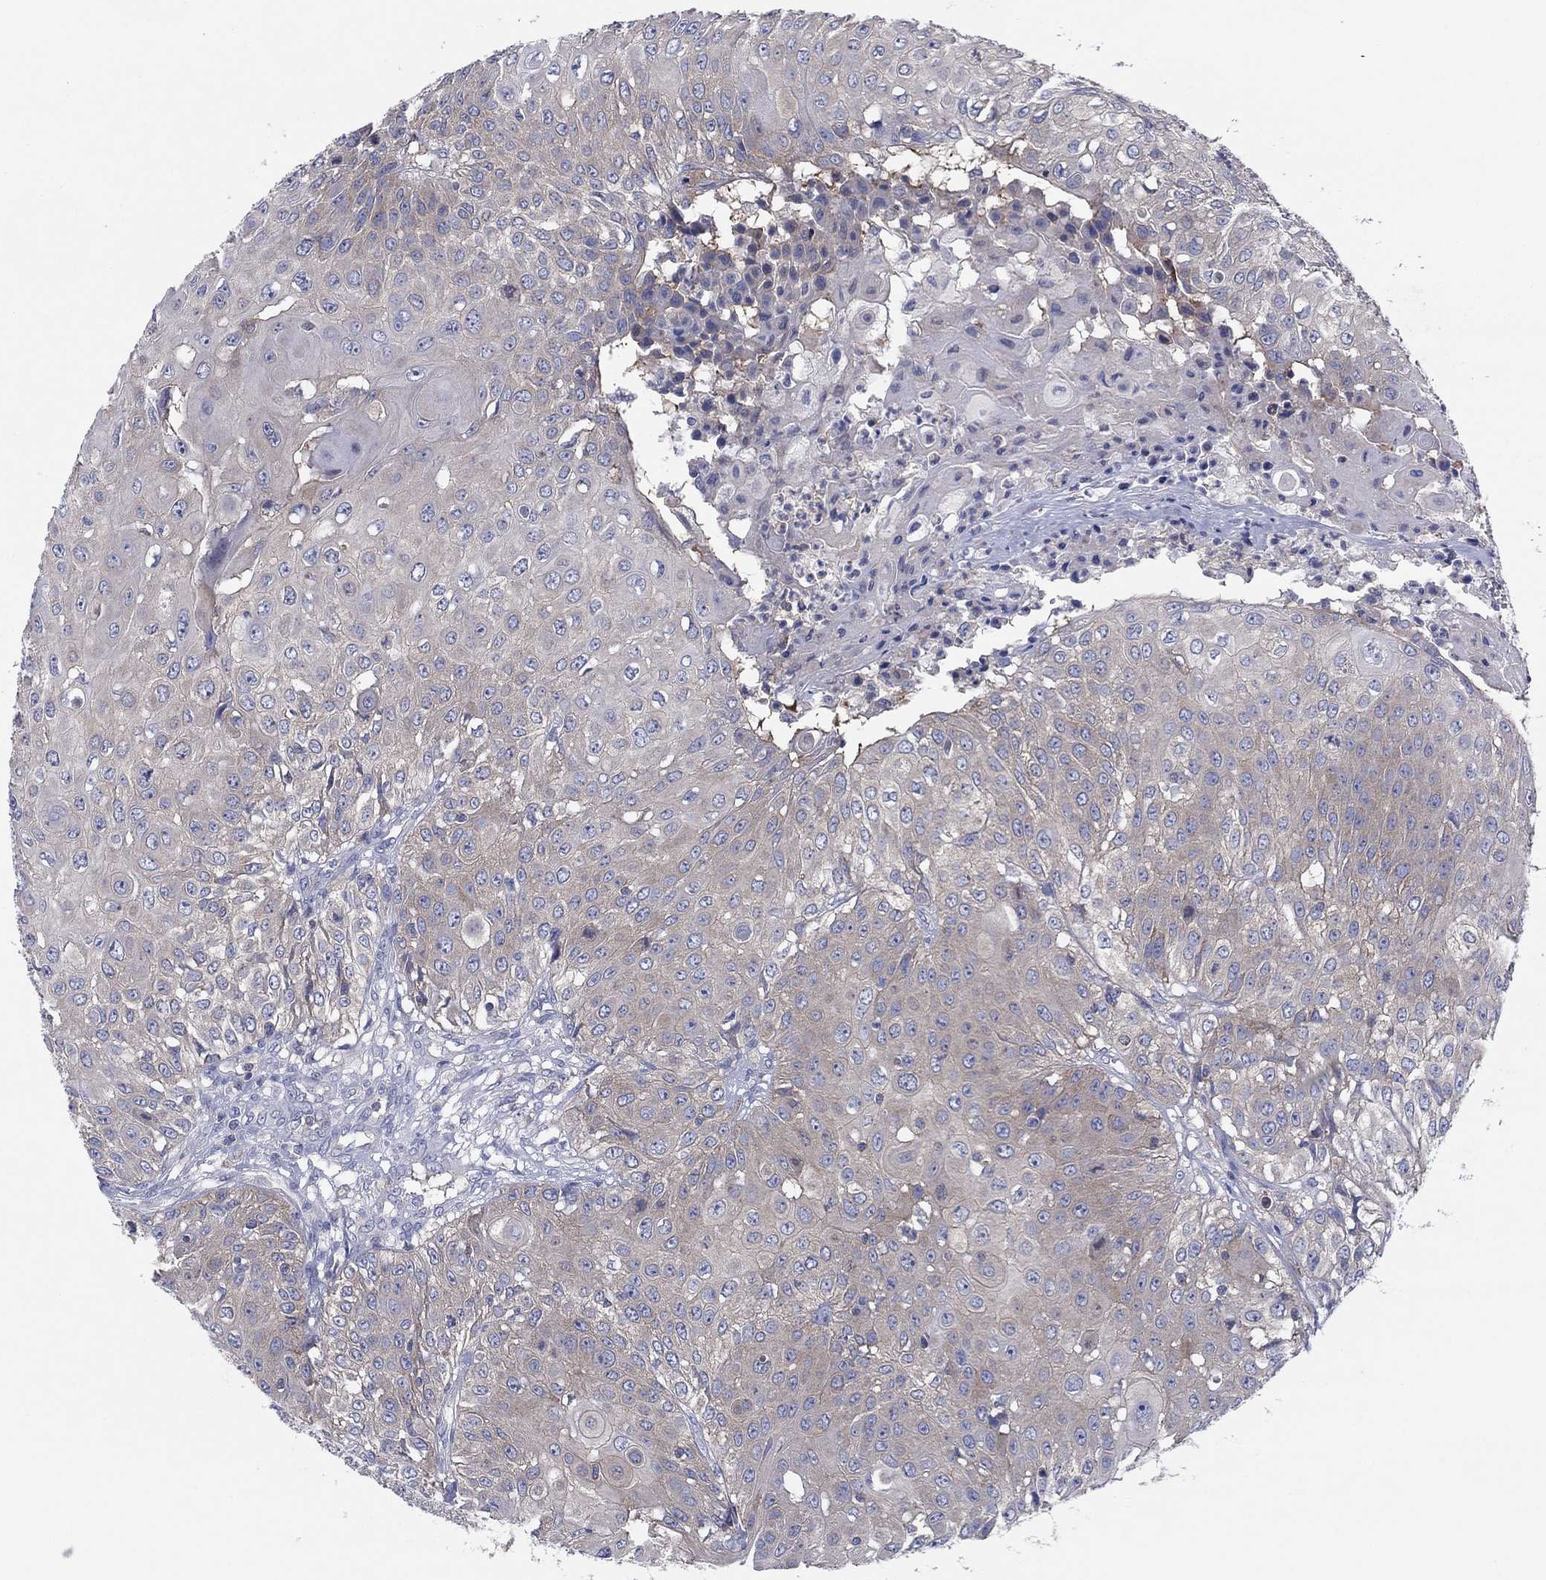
{"staining": {"intensity": "weak", "quantity": "25%-75%", "location": "cytoplasmic/membranous"}, "tissue": "urothelial cancer", "cell_type": "Tumor cells", "image_type": "cancer", "snomed": [{"axis": "morphology", "description": "Urothelial carcinoma, High grade"}, {"axis": "topography", "description": "Urinary bladder"}], "caption": "Human urothelial cancer stained with a protein marker displays weak staining in tumor cells.", "gene": "PVR", "patient": {"sex": "female", "age": 79}}